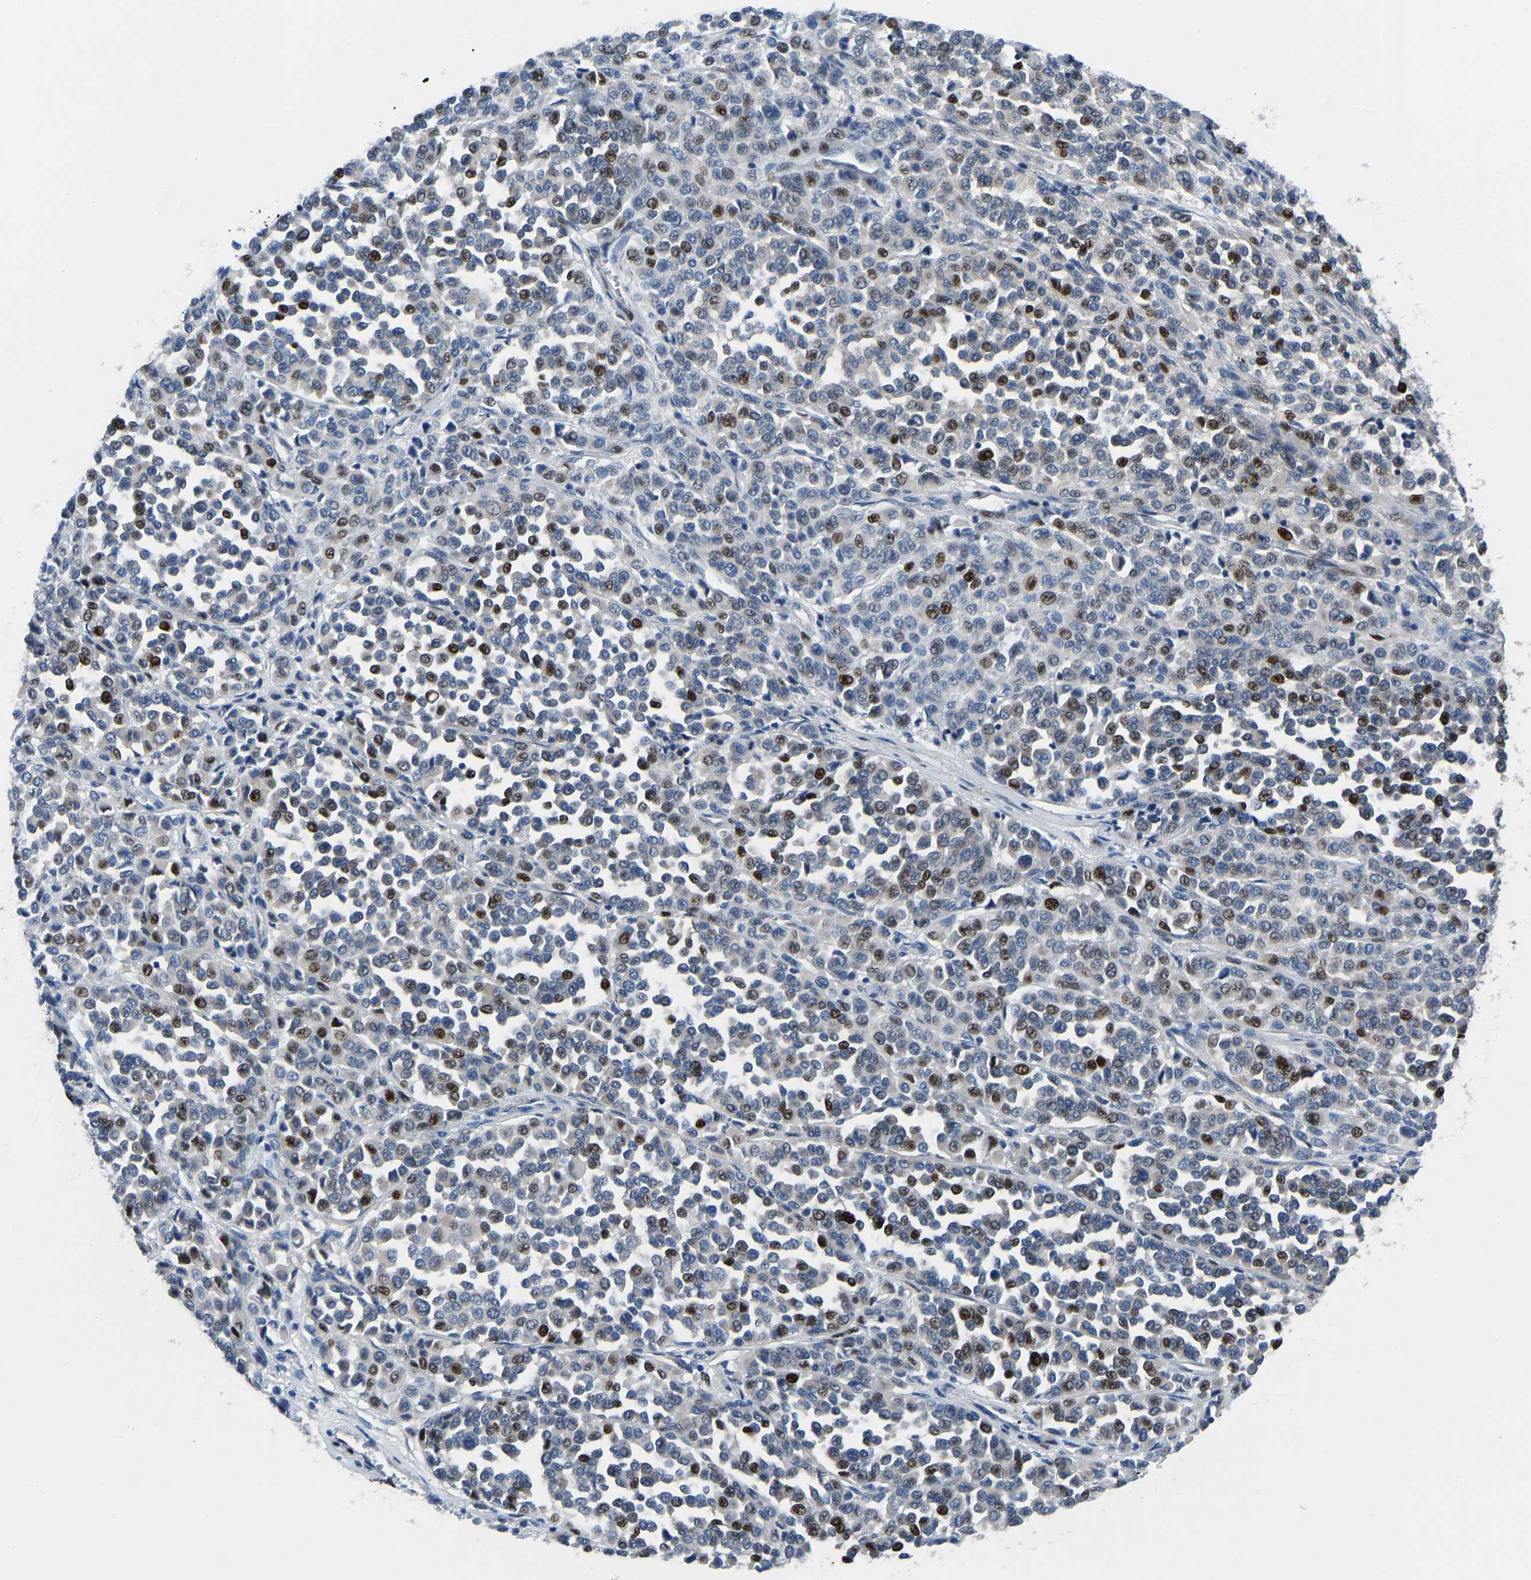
{"staining": {"intensity": "moderate", "quantity": "25%-75%", "location": "nuclear"}, "tissue": "melanoma", "cell_type": "Tumor cells", "image_type": "cancer", "snomed": [{"axis": "morphology", "description": "Malignant melanoma, Metastatic site"}, {"axis": "topography", "description": "Pancreas"}], "caption": "A high-resolution micrograph shows immunohistochemistry (IHC) staining of melanoma, which displays moderate nuclear positivity in about 25%-75% of tumor cells.", "gene": "EGR1", "patient": {"sex": "female", "age": 30}}